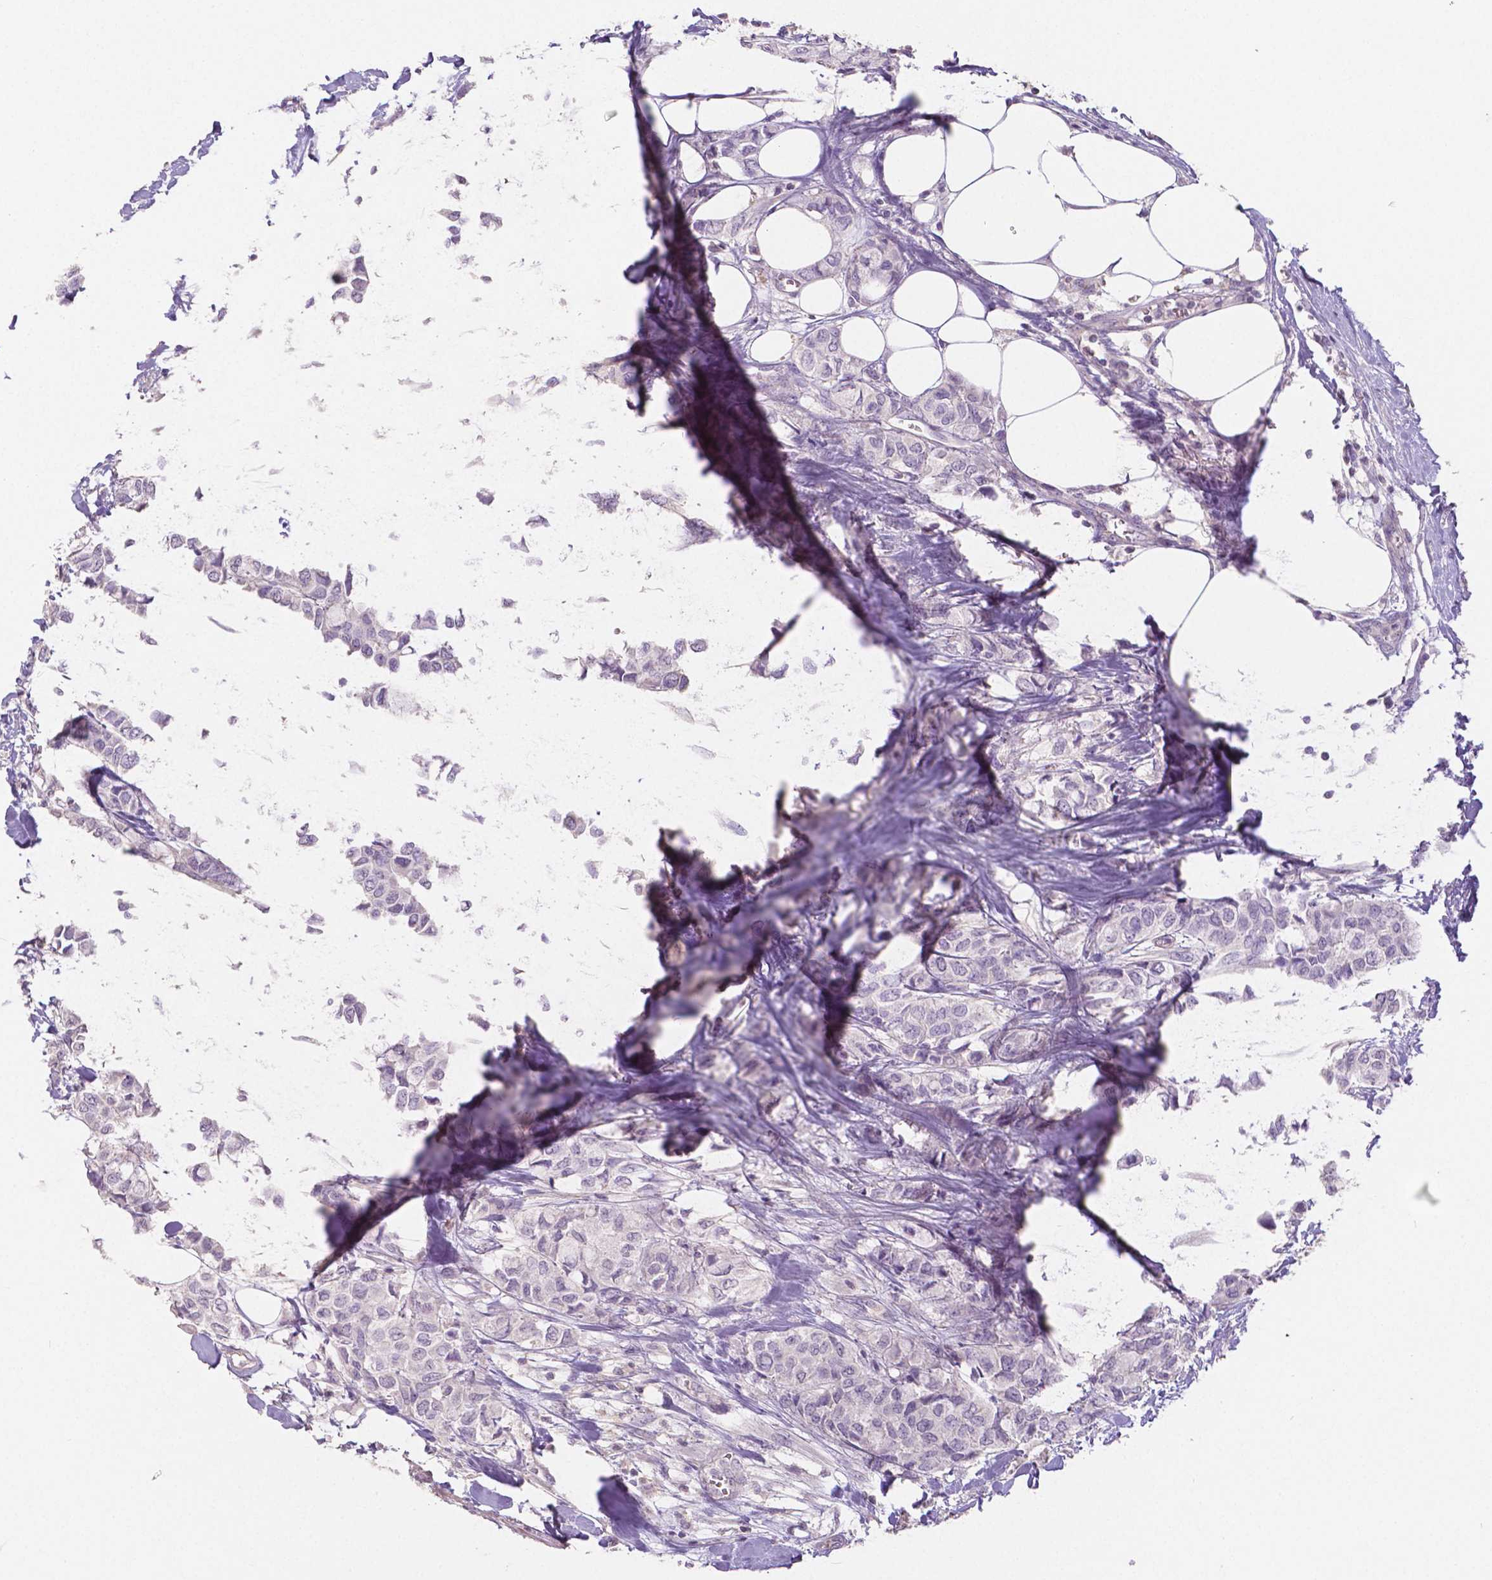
{"staining": {"intensity": "negative", "quantity": "none", "location": "none"}, "tissue": "breast cancer", "cell_type": "Tumor cells", "image_type": "cancer", "snomed": [{"axis": "morphology", "description": "Duct carcinoma"}, {"axis": "topography", "description": "Breast"}], "caption": "A micrograph of breast cancer (invasive ductal carcinoma) stained for a protein displays no brown staining in tumor cells.", "gene": "CRMP1", "patient": {"sex": "female", "age": 85}}